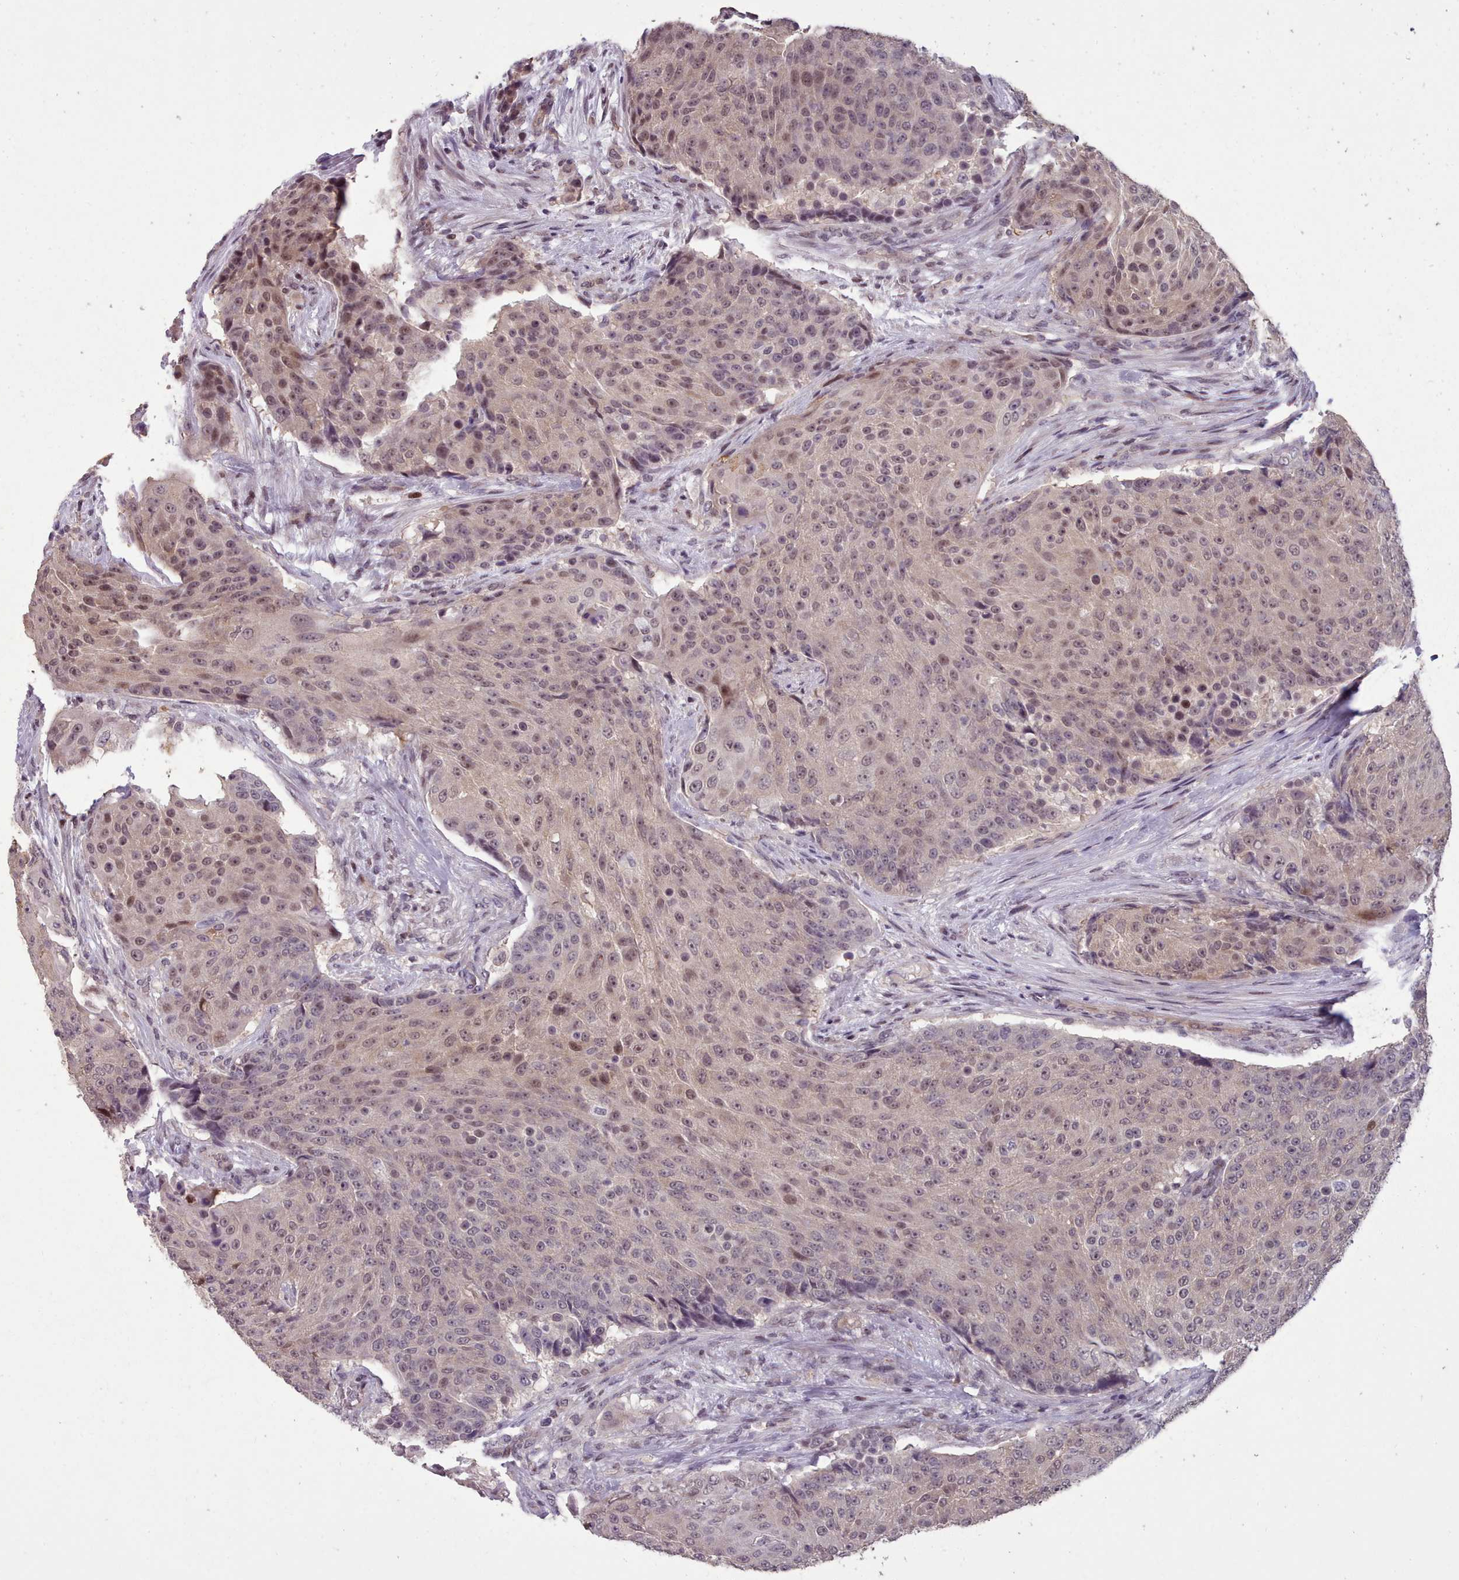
{"staining": {"intensity": "weak", "quantity": ">75%", "location": "nuclear"}, "tissue": "urothelial cancer", "cell_type": "Tumor cells", "image_type": "cancer", "snomed": [{"axis": "morphology", "description": "Urothelial carcinoma, High grade"}, {"axis": "topography", "description": "Urinary bladder"}], "caption": "About >75% of tumor cells in high-grade urothelial carcinoma demonstrate weak nuclear protein positivity as visualized by brown immunohistochemical staining.", "gene": "ENSA", "patient": {"sex": "female", "age": 63}}